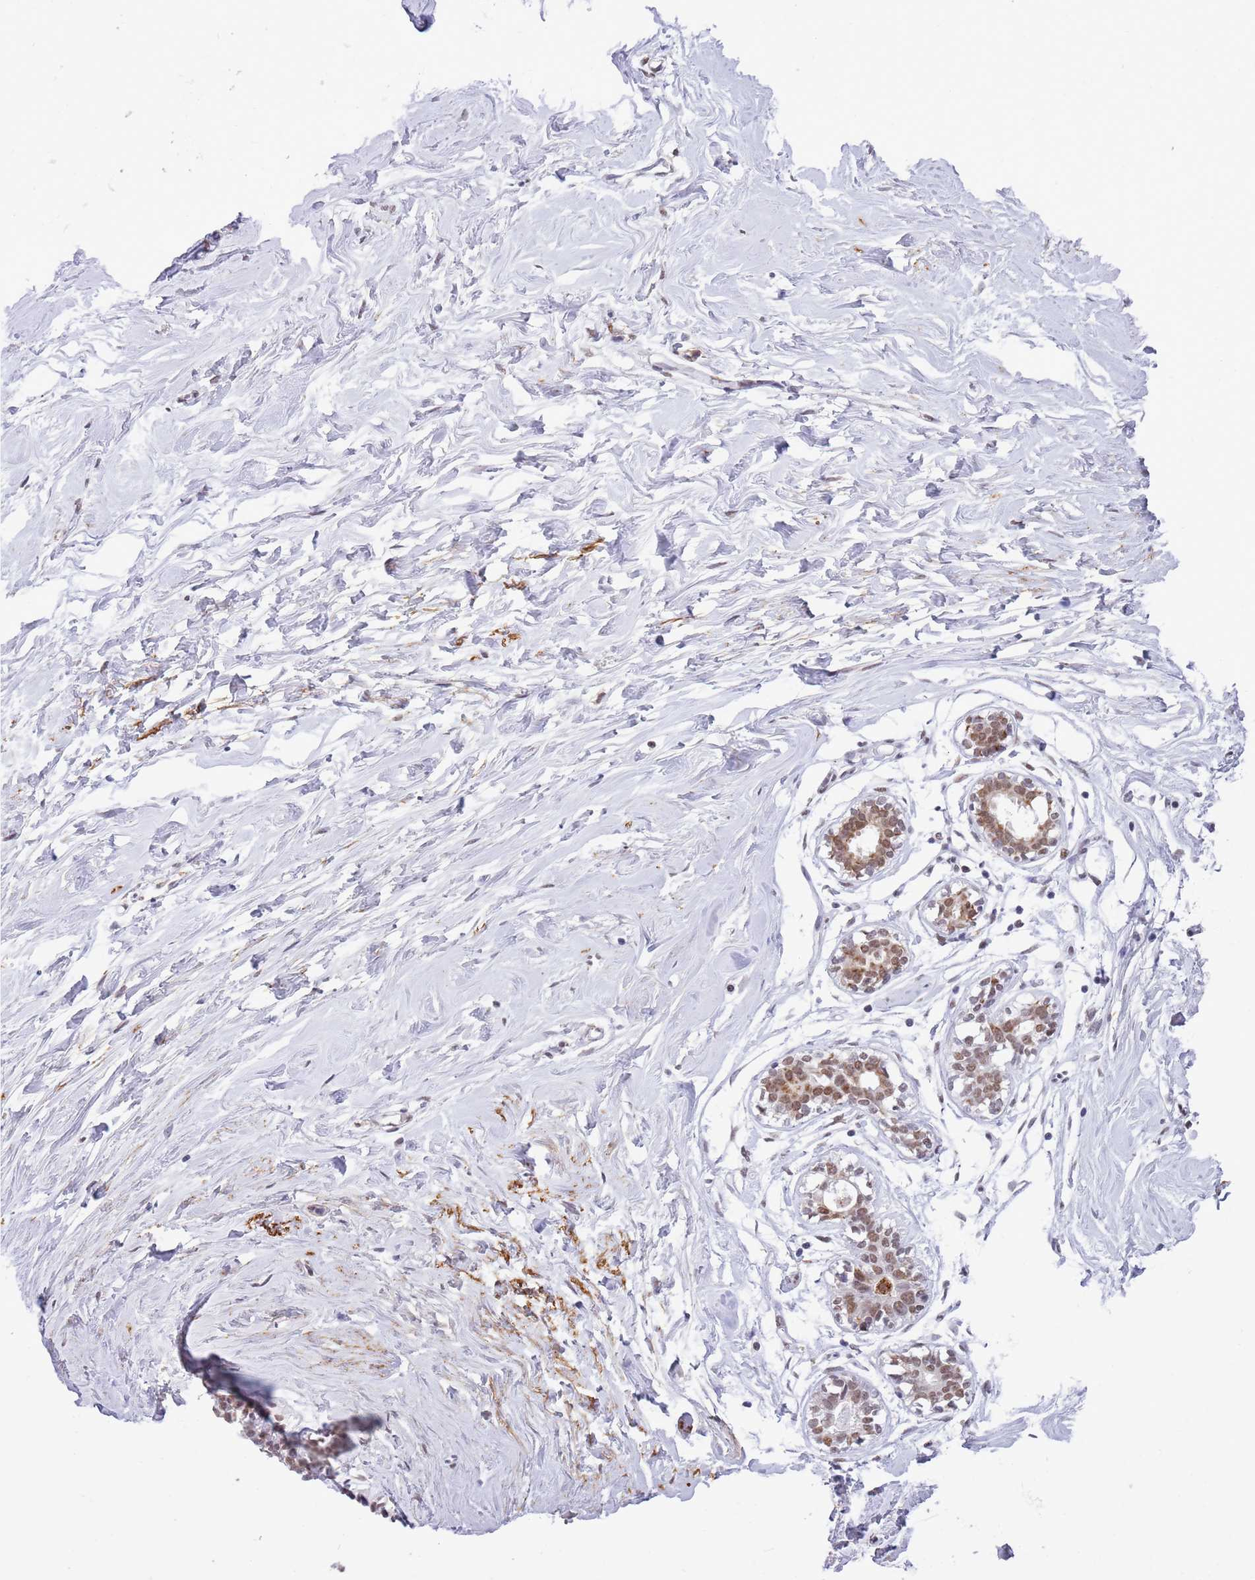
{"staining": {"intensity": "negative", "quantity": "none", "location": "none"}, "tissue": "breast", "cell_type": "Adipocytes", "image_type": "normal", "snomed": [{"axis": "morphology", "description": "Normal tissue, NOS"}, {"axis": "morphology", "description": "Adenoma, NOS"}, {"axis": "topography", "description": "Breast"}], "caption": "Protein analysis of unremarkable breast reveals no significant expression in adipocytes. The staining was performed using DAB (3,3'-diaminobenzidine) to visualize the protein expression in brown, while the nuclei were stained in blue with hematoxylin (Magnification: 20x).", "gene": "TRIM32", "patient": {"sex": "female", "age": 23}}